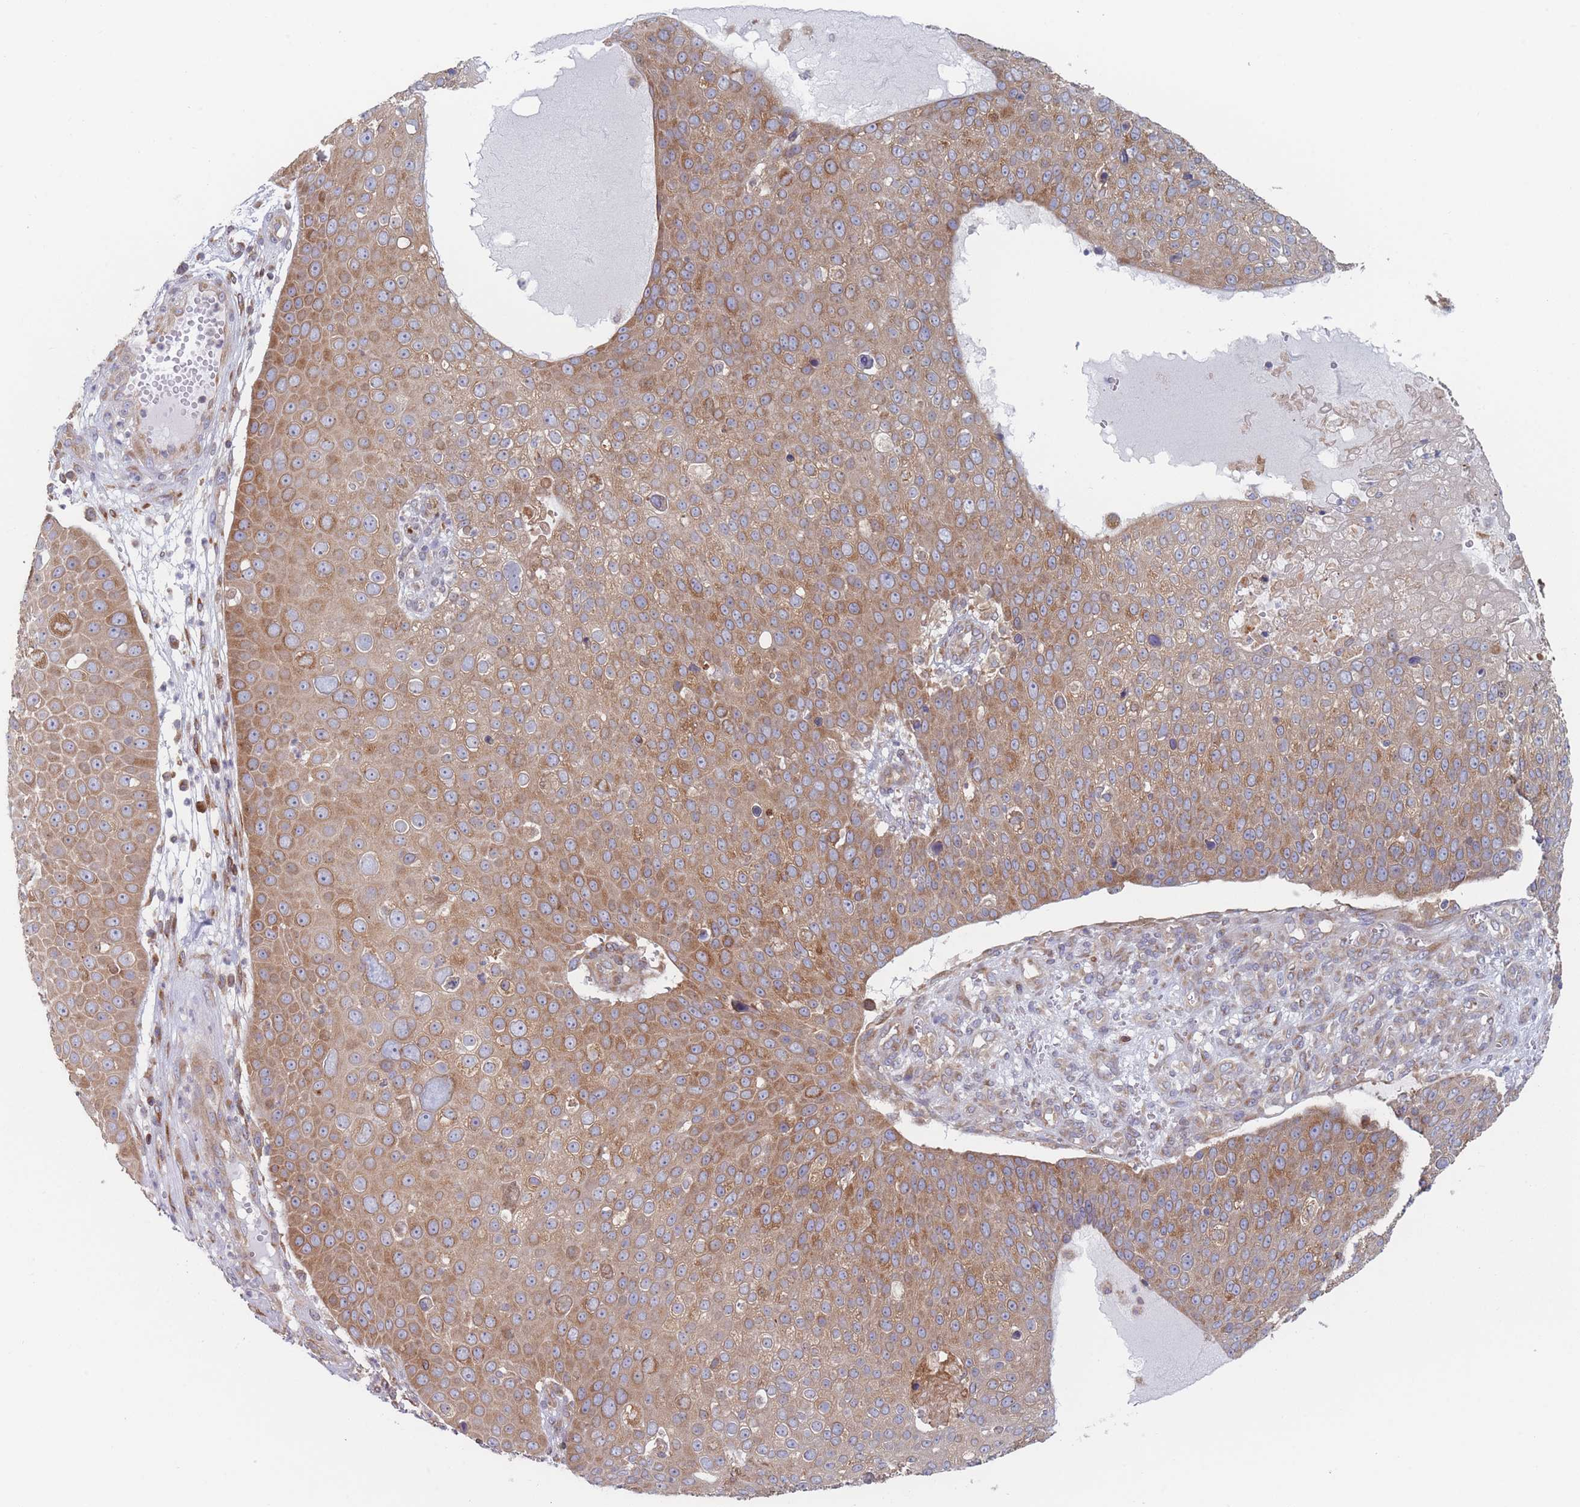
{"staining": {"intensity": "moderate", "quantity": ">75%", "location": "cytoplasmic/membranous"}, "tissue": "skin cancer", "cell_type": "Tumor cells", "image_type": "cancer", "snomed": [{"axis": "morphology", "description": "Squamous cell carcinoma, NOS"}, {"axis": "topography", "description": "Skin"}], "caption": "Human skin cancer stained for a protein (brown) demonstrates moderate cytoplasmic/membranous positive expression in about >75% of tumor cells.", "gene": "KDSR", "patient": {"sex": "male", "age": 71}}